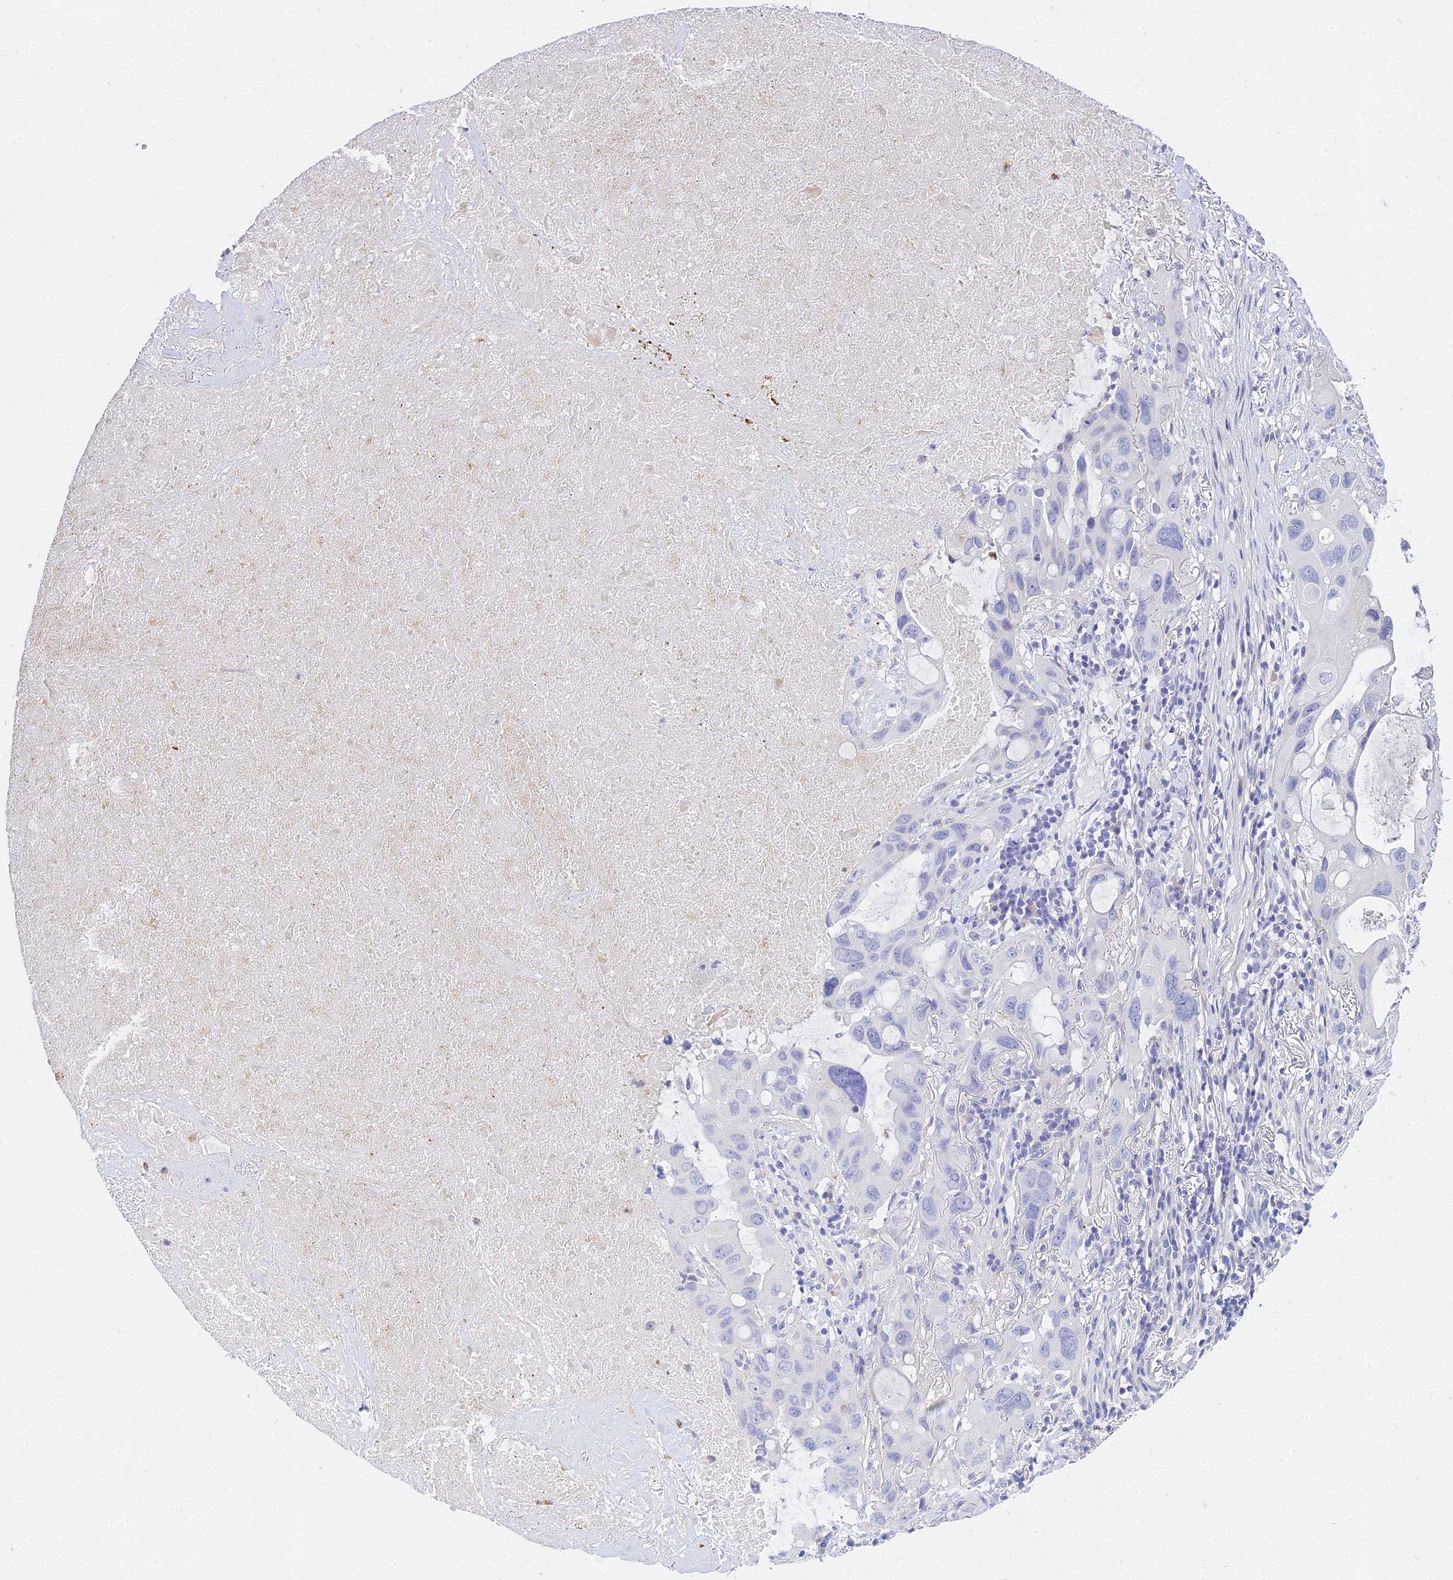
{"staining": {"intensity": "negative", "quantity": "none", "location": "none"}, "tissue": "lung cancer", "cell_type": "Tumor cells", "image_type": "cancer", "snomed": [{"axis": "morphology", "description": "Squamous cell carcinoma, NOS"}, {"axis": "topography", "description": "Lung"}], "caption": "The photomicrograph shows no significant expression in tumor cells of lung cancer (squamous cell carcinoma).", "gene": "VWC2L", "patient": {"sex": "female", "age": 73}}